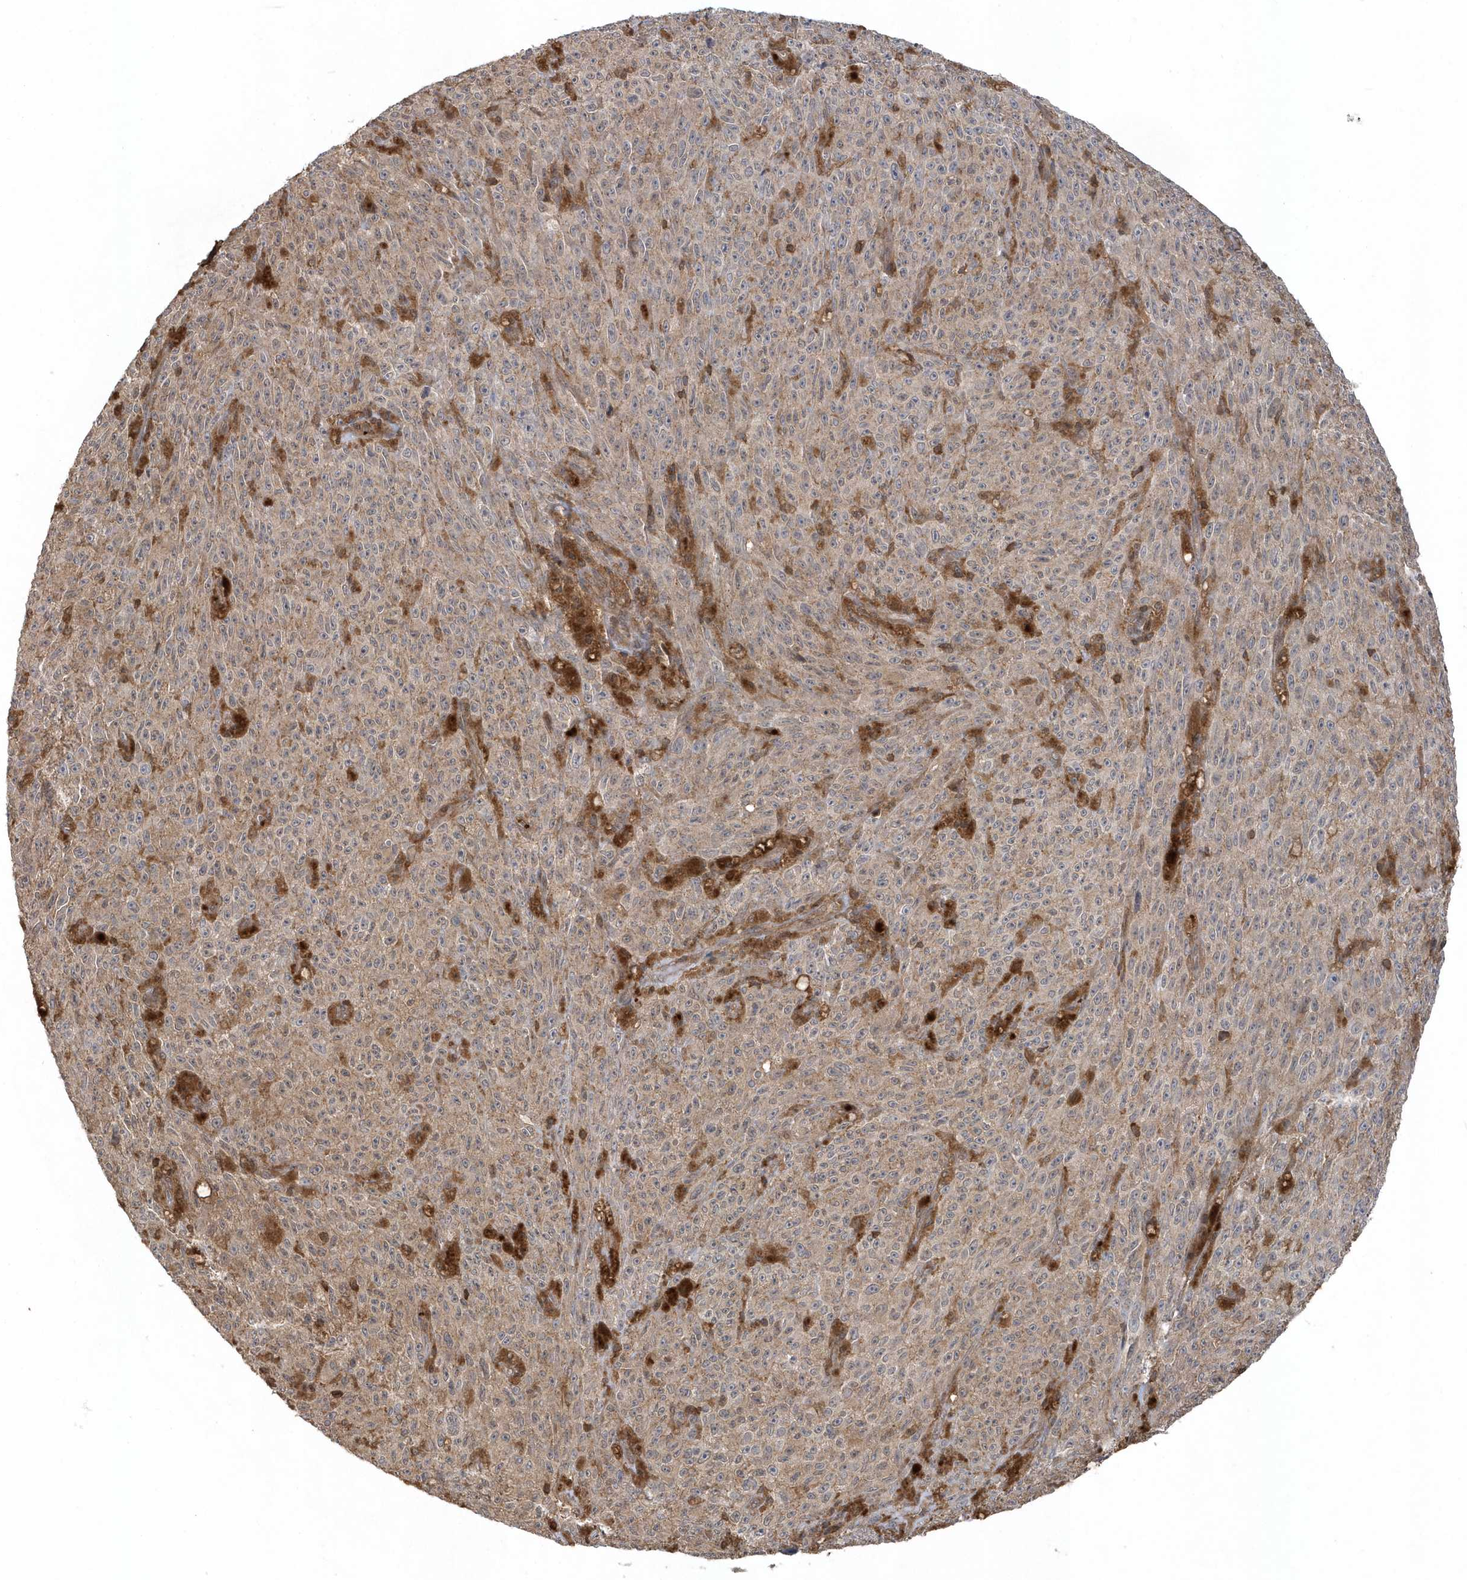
{"staining": {"intensity": "weak", "quantity": "25%-75%", "location": "cytoplasmic/membranous"}, "tissue": "melanoma", "cell_type": "Tumor cells", "image_type": "cancer", "snomed": [{"axis": "morphology", "description": "Malignant melanoma, NOS"}, {"axis": "topography", "description": "Skin"}], "caption": "Approximately 25%-75% of tumor cells in human melanoma demonstrate weak cytoplasmic/membranous protein expression as visualized by brown immunohistochemical staining.", "gene": "ACYP1", "patient": {"sex": "female", "age": 82}}